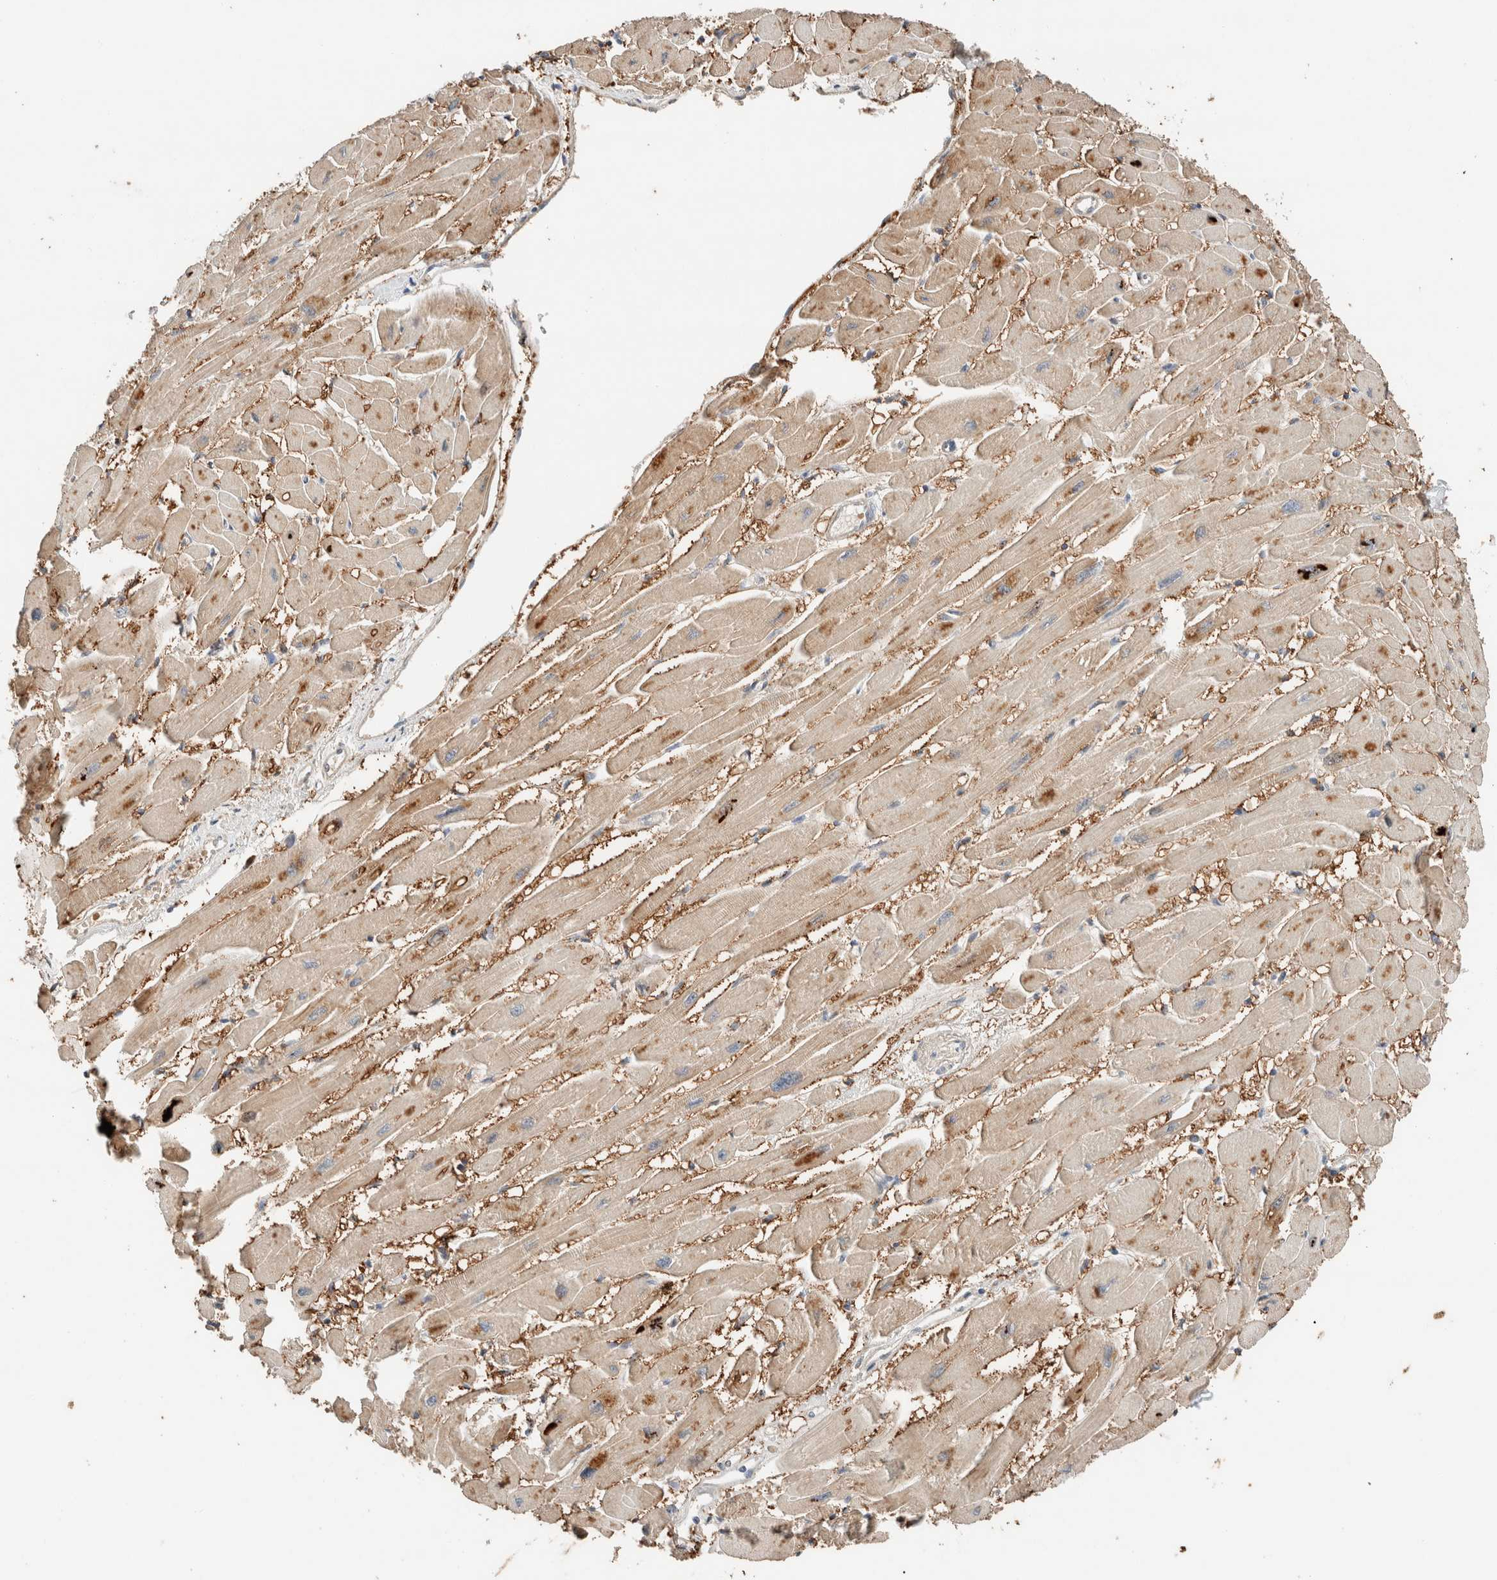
{"staining": {"intensity": "moderate", "quantity": ">75%", "location": "cytoplasmic/membranous"}, "tissue": "heart muscle", "cell_type": "Cardiomyocytes", "image_type": "normal", "snomed": [{"axis": "morphology", "description": "Normal tissue, NOS"}, {"axis": "topography", "description": "Heart"}], "caption": "Heart muscle stained with a brown dye shows moderate cytoplasmic/membranous positive positivity in approximately >75% of cardiomyocytes.", "gene": "TUBD1", "patient": {"sex": "female", "age": 54}}